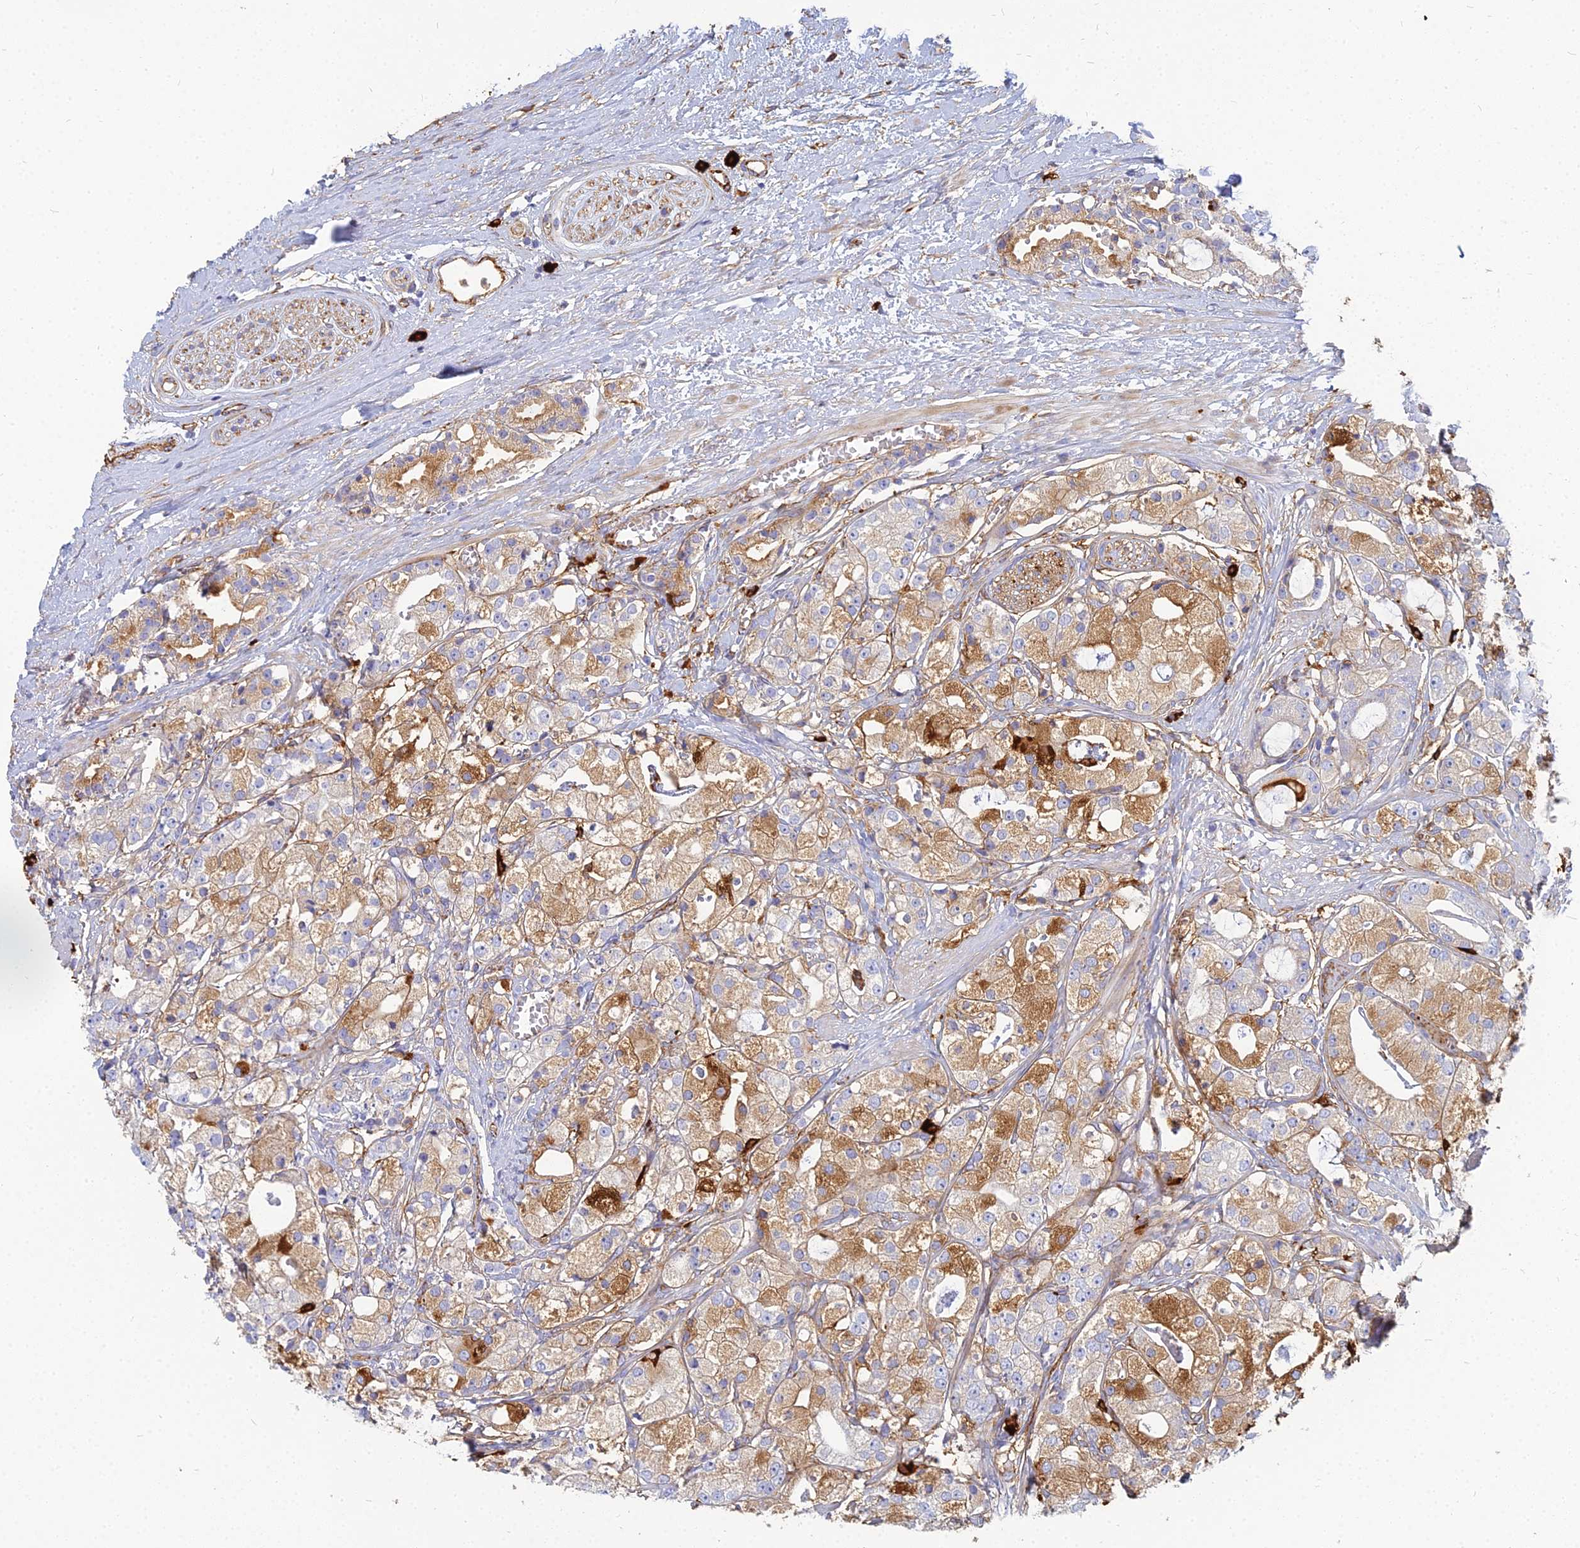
{"staining": {"intensity": "moderate", "quantity": ">75%", "location": "cytoplasmic/membranous"}, "tissue": "prostate cancer", "cell_type": "Tumor cells", "image_type": "cancer", "snomed": [{"axis": "morphology", "description": "Adenocarcinoma, High grade"}, {"axis": "topography", "description": "Prostate"}], "caption": "Immunohistochemical staining of human prostate cancer (high-grade adenocarcinoma) displays medium levels of moderate cytoplasmic/membranous protein positivity in approximately >75% of tumor cells.", "gene": "VAT1", "patient": {"sex": "male", "age": 71}}